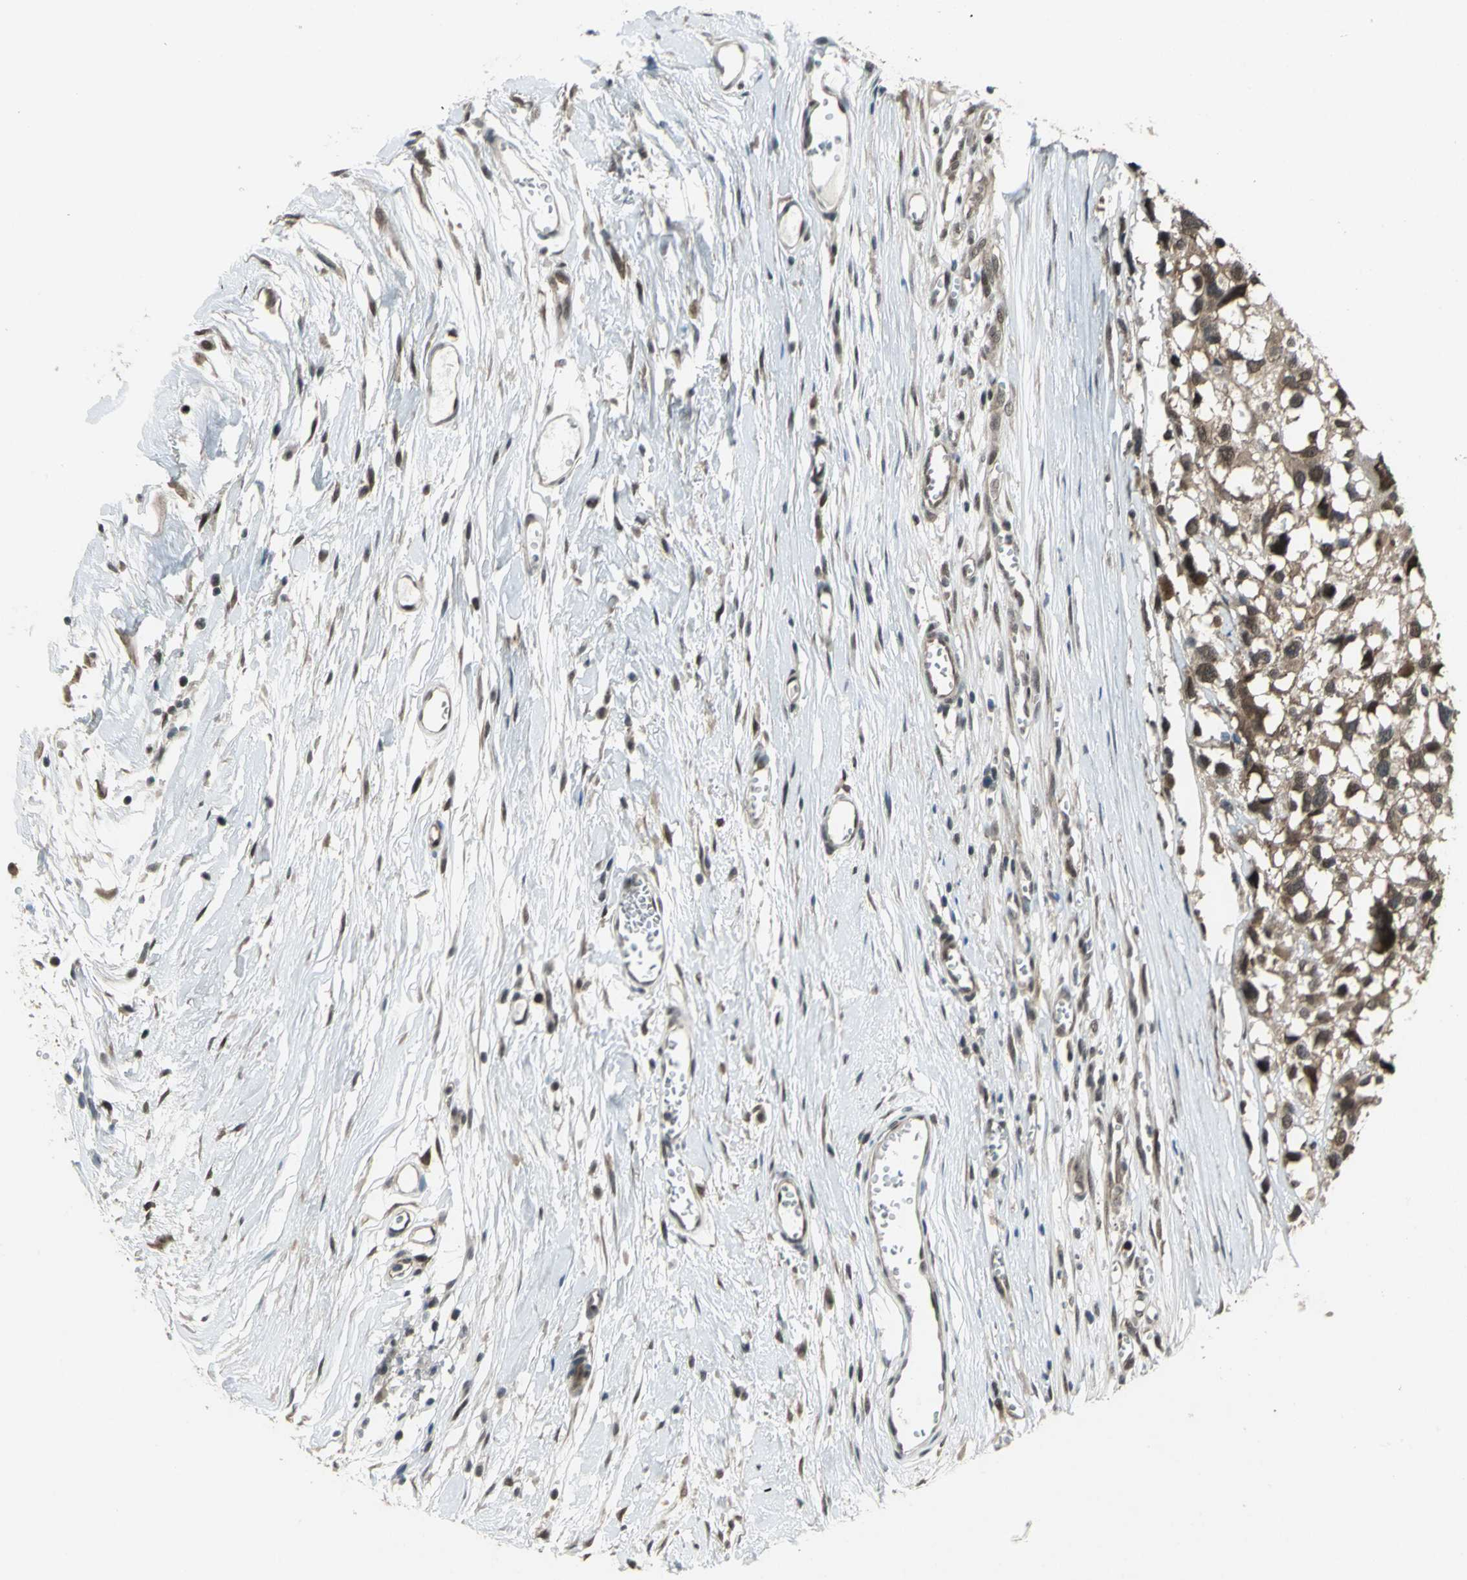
{"staining": {"intensity": "weak", "quantity": ">75%", "location": "cytoplasmic/membranous,nuclear"}, "tissue": "melanoma", "cell_type": "Tumor cells", "image_type": "cancer", "snomed": [{"axis": "morphology", "description": "Malignant melanoma, Metastatic site"}, {"axis": "topography", "description": "Lymph node"}], "caption": "A low amount of weak cytoplasmic/membranous and nuclear expression is present in about >75% of tumor cells in melanoma tissue.", "gene": "COPS5", "patient": {"sex": "male", "age": 59}}